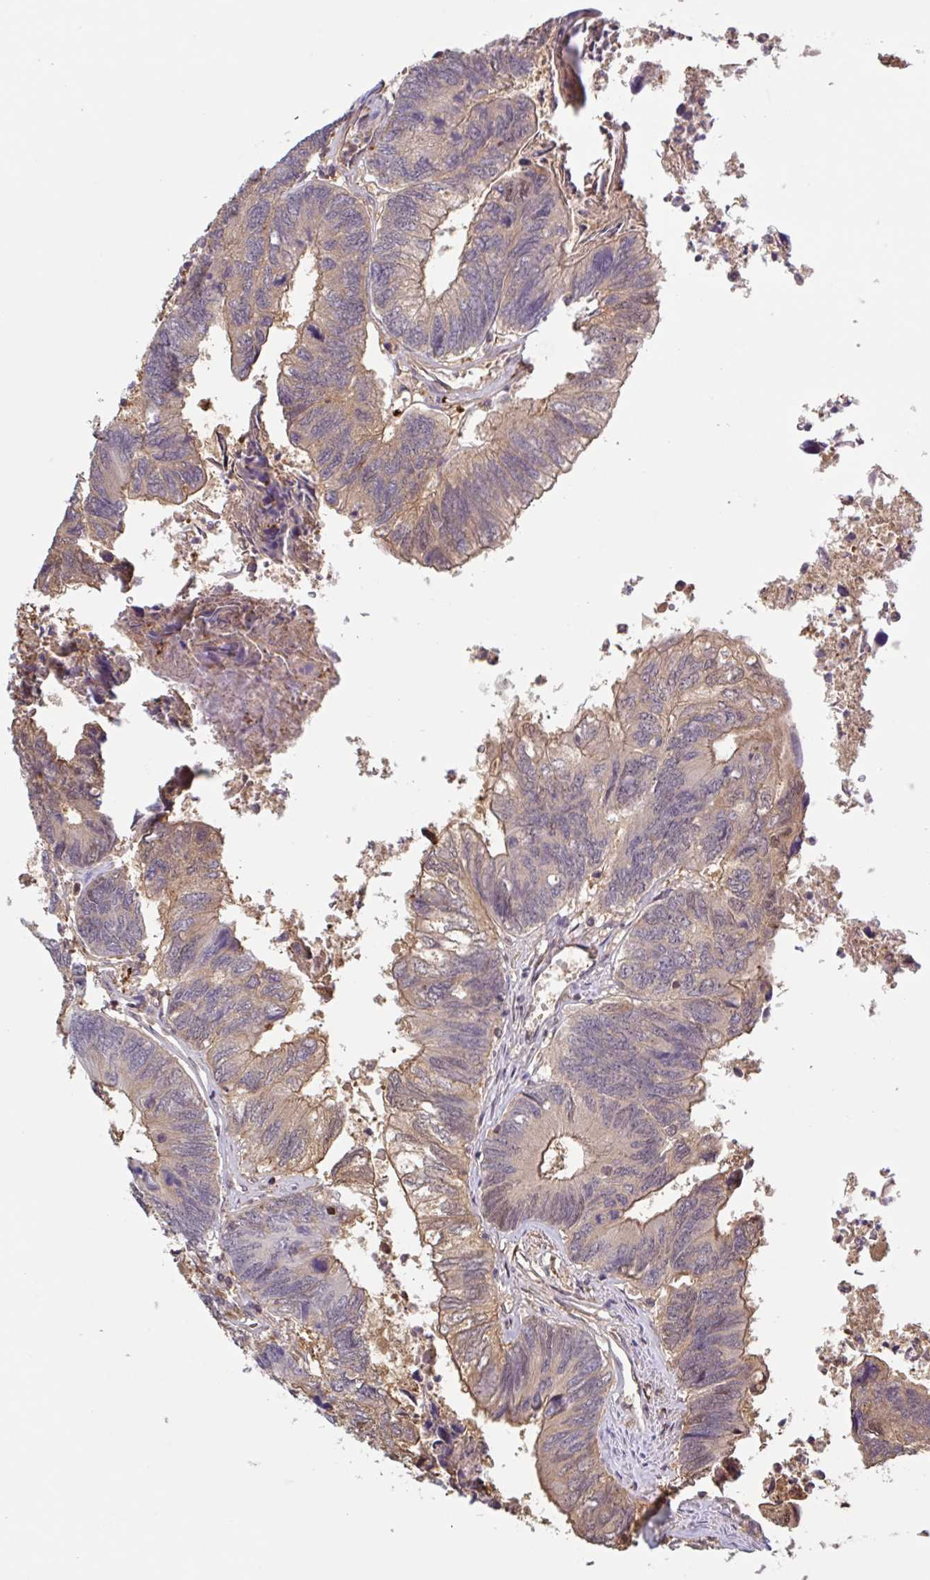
{"staining": {"intensity": "moderate", "quantity": "25%-75%", "location": "cytoplasmic/membranous"}, "tissue": "colorectal cancer", "cell_type": "Tumor cells", "image_type": "cancer", "snomed": [{"axis": "morphology", "description": "Adenocarcinoma, NOS"}, {"axis": "topography", "description": "Colon"}], "caption": "An image of human colorectal adenocarcinoma stained for a protein demonstrates moderate cytoplasmic/membranous brown staining in tumor cells. The staining was performed using DAB, with brown indicating positive protein expression. Nuclei are stained blue with hematoxylin.", "gene": "OTOP2", "patient": {"sex": "female", "age": 67}}